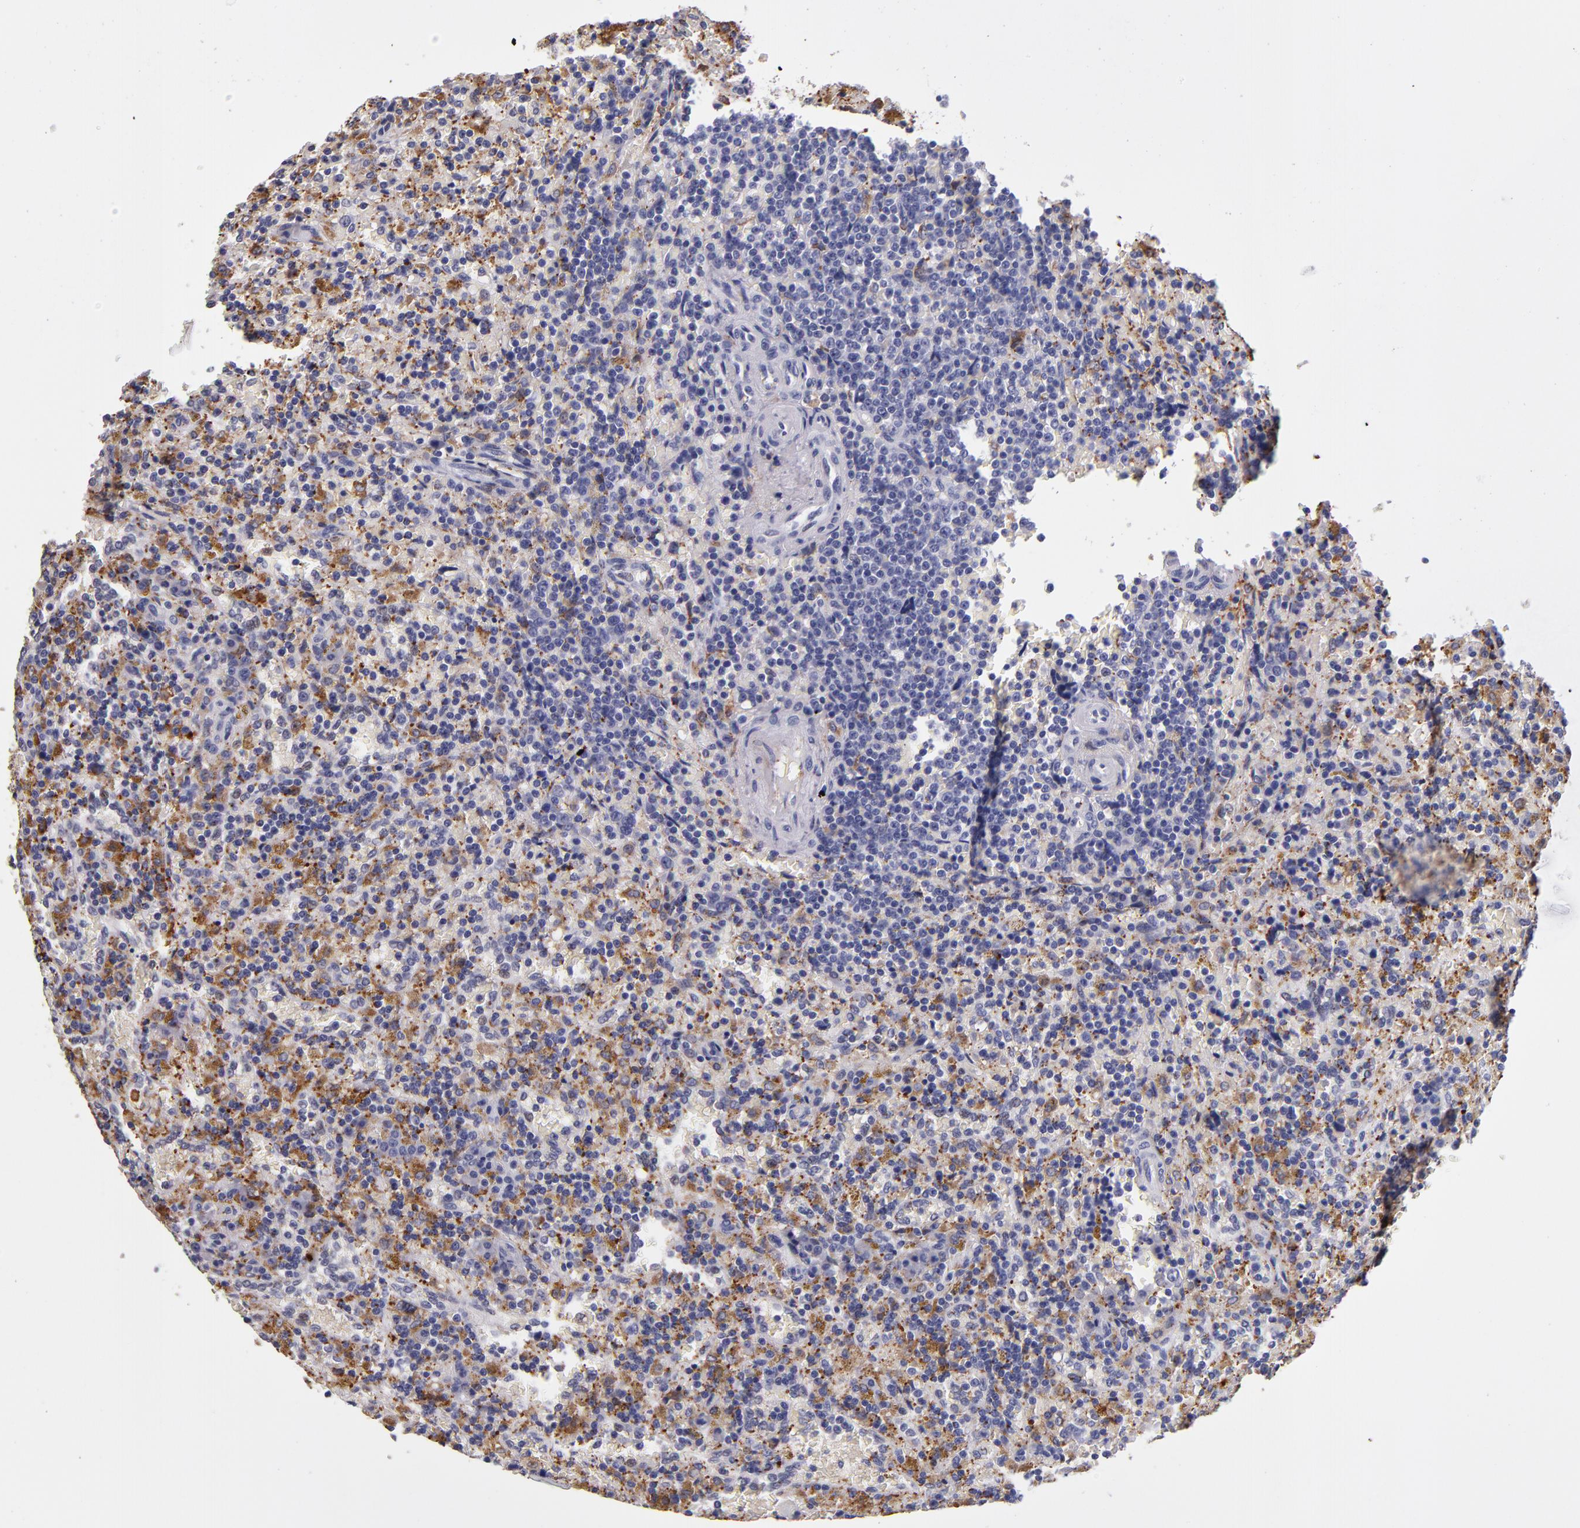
{"staining": {"intensity": "negative", "quantity": "none", "location": "none"}, "tissue": "lymphoma", "cell_type": "Tumor cells", "image_type": "cancer", "snomed": [{"axis": "morphology", "description": "Malignant lymphoma, non-Hodgkin's type, Low grade"}, {"axis": "topography", "description": "Spleen"}], "caption": "Immunohistochemical staining of low-grade malignant lymphoma, non-Hodgkin's type displays no significant positivity in tumor cells.", "gene": "SELP", "patient": {"sex": "female", "age": 65}}